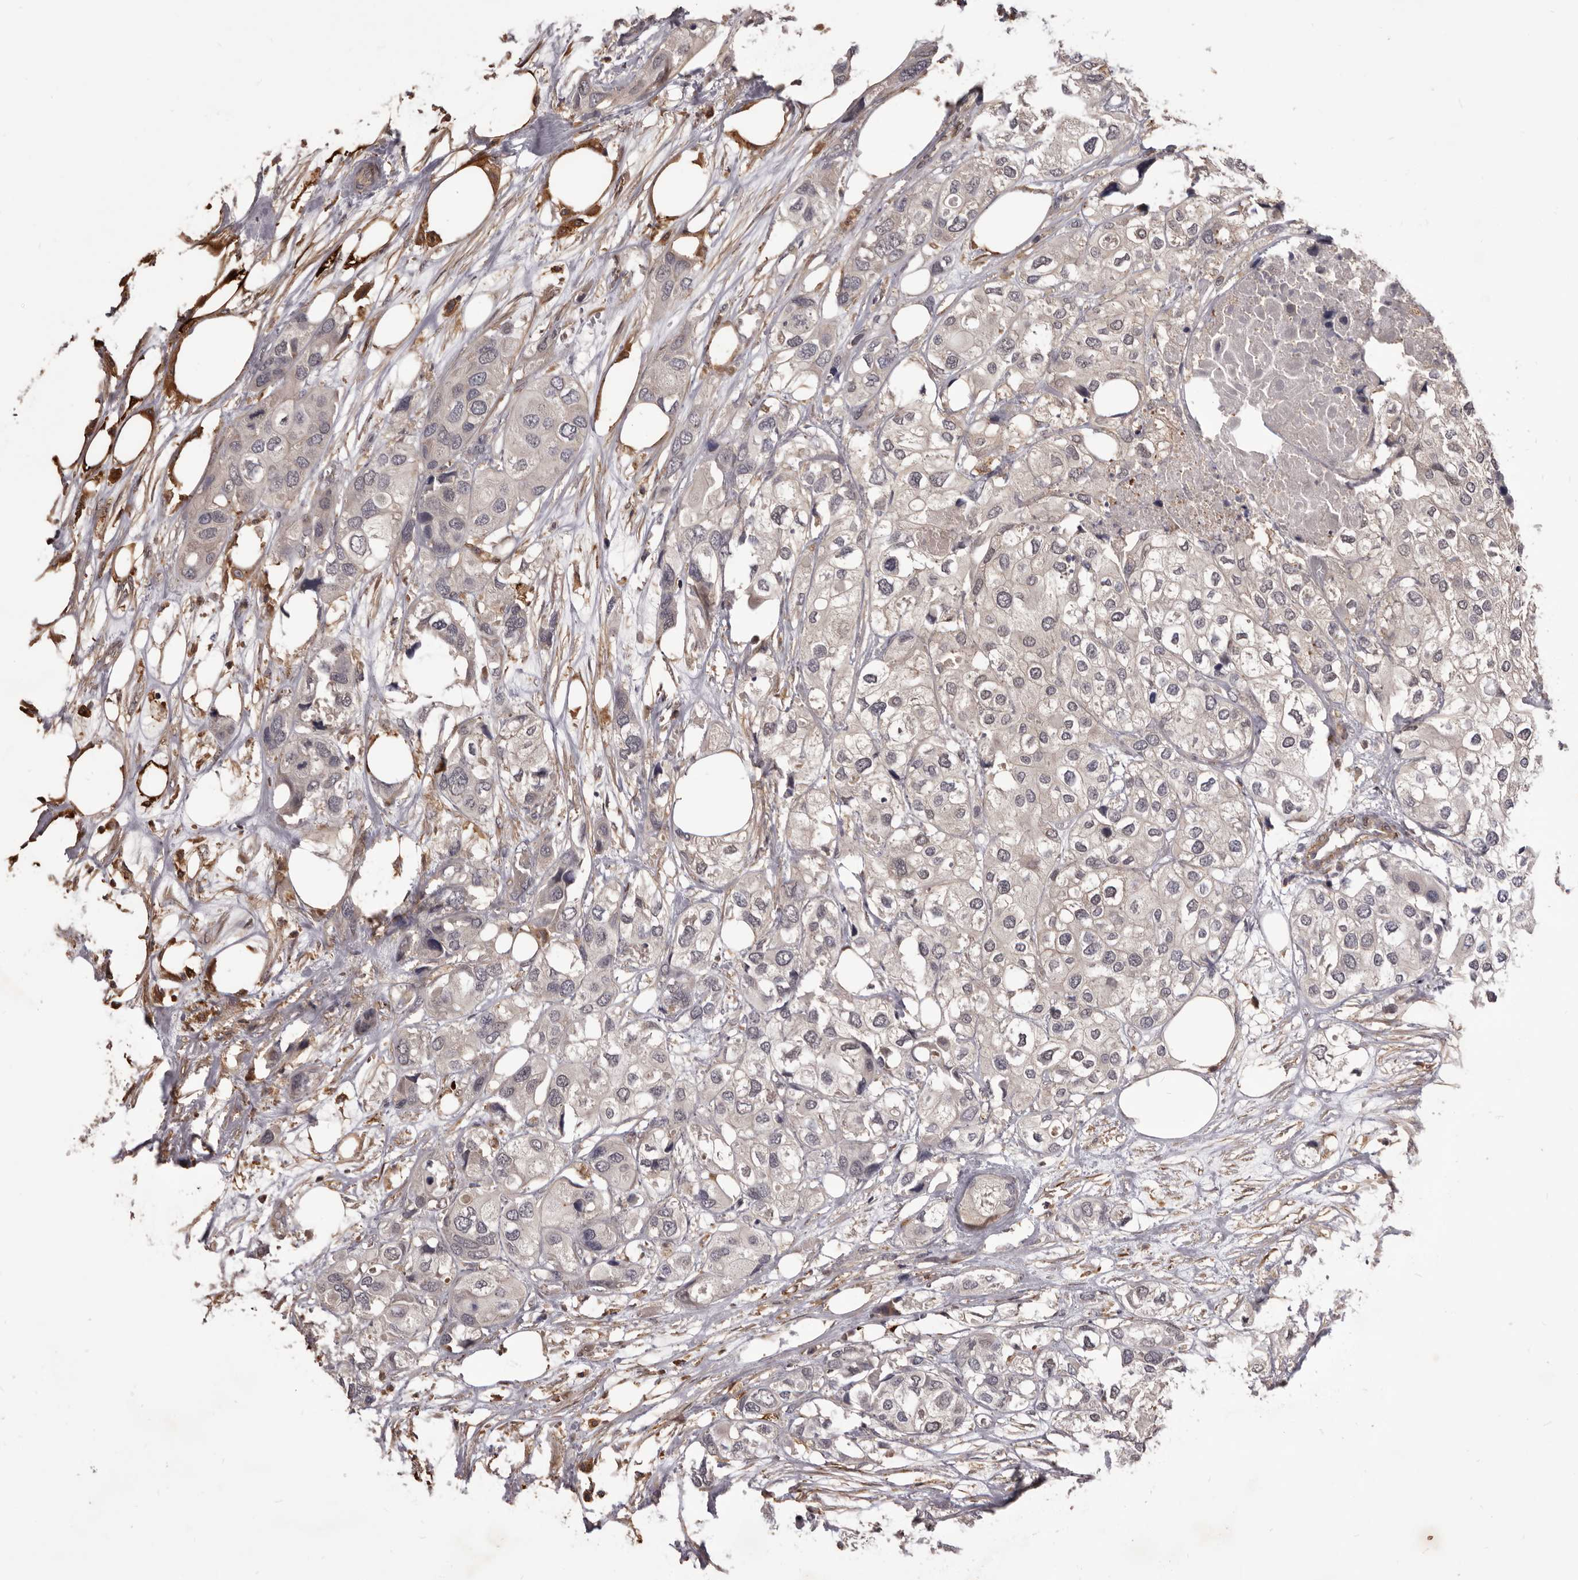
{"staining": {"intensity": "negative", "quantity": "none", "location": "none"}, "tissue": "urothelial cancer", "cell_type": "Tumor cells", "image_type": "cancer", "snomed": [{"axis": "morphology", "description": "Urothelial carcinoma, High grade"}, {"axis": "topography", "description": "Urinary bladder"}], "caption": "High power microscopy image of an immunohistochemistry micrograph of high-grade urothelial carcinoma, revealing no significant expression in tumor cells.", "gene": "GLIPR2", "patient": {"sex": "male", "age": 64}}